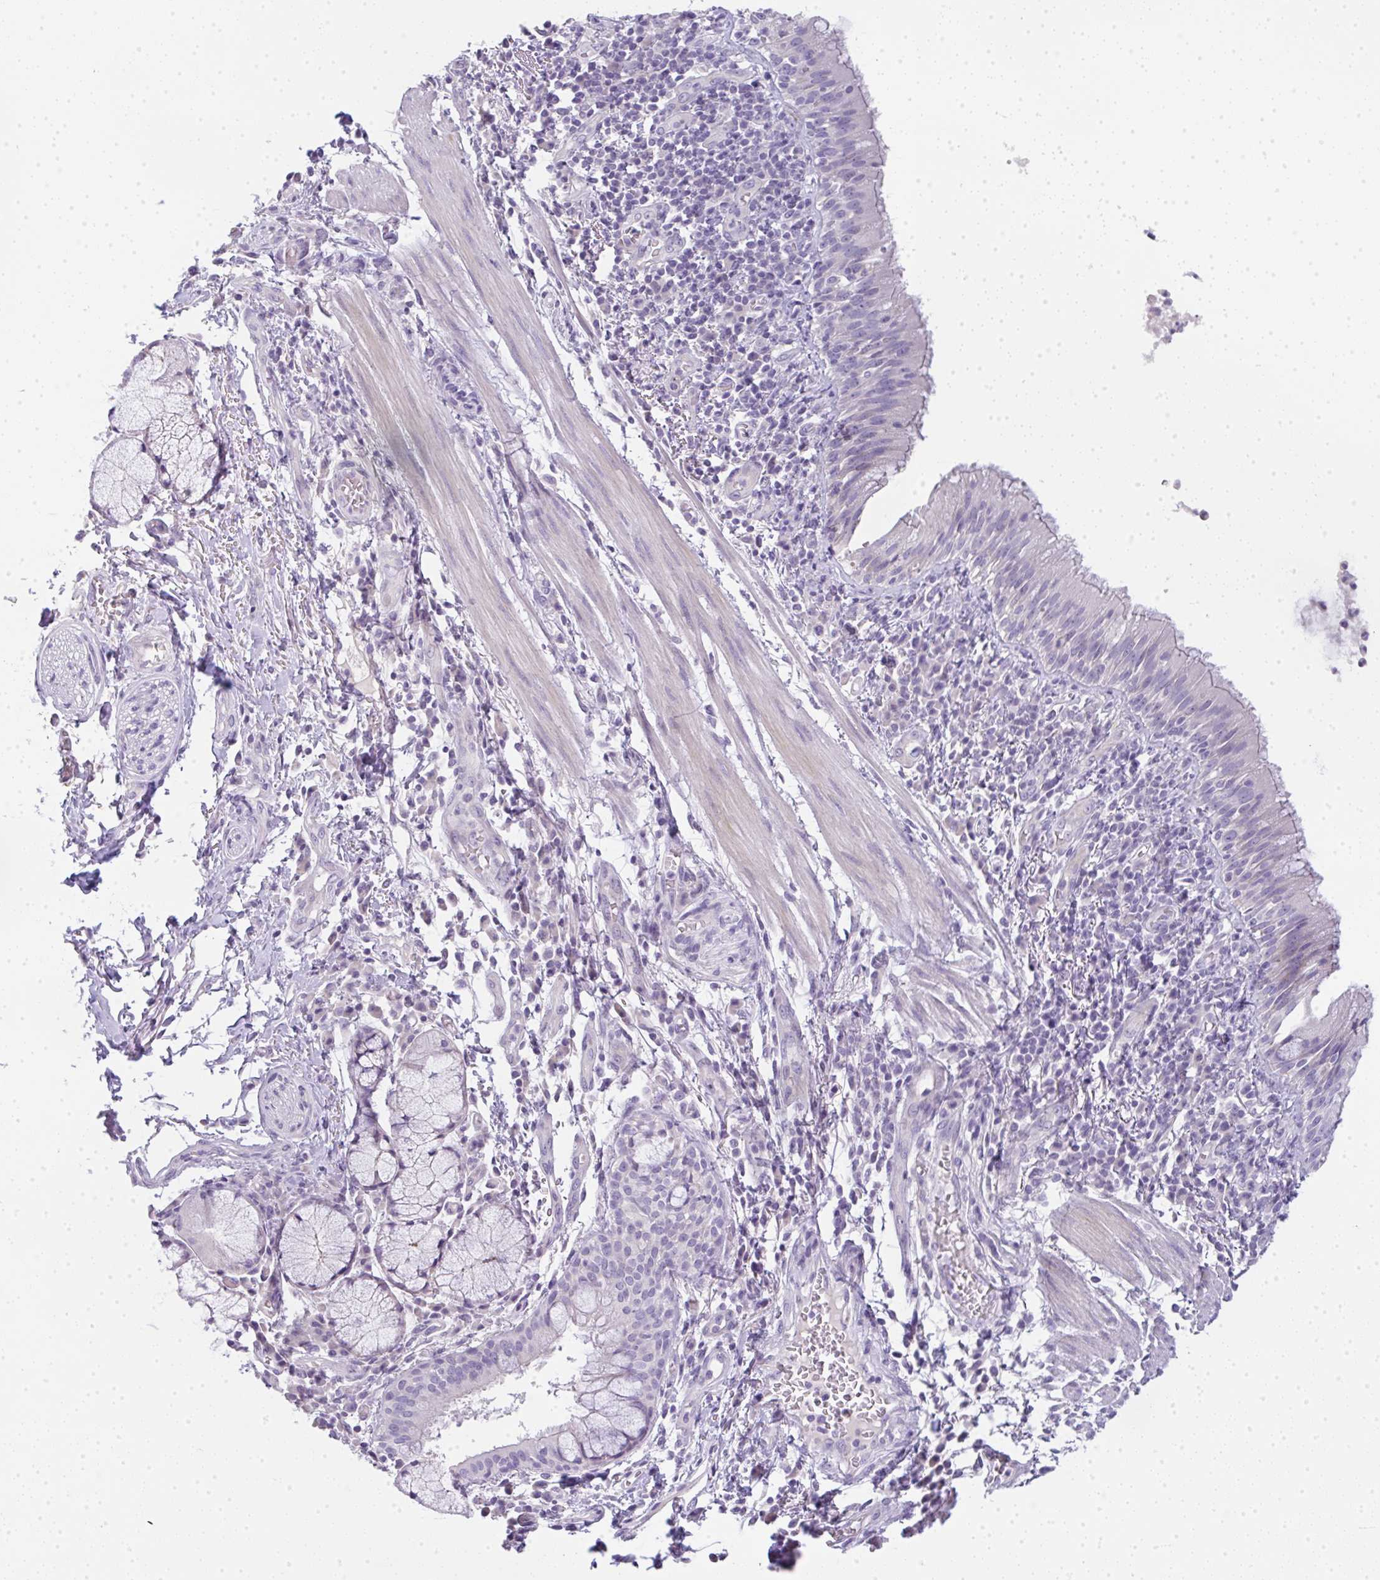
{"staining": {"intensity": "weak", "quantity": "25%-75%", "location": "cytoplasmic/membranous"}, "tissue": "bronchus", "cell_type": "Respiratory epithelial cells", "image_type": "normal", "snomed": [{"axis": "morphology", "description": "Normal tissue, NOS"}, {"axis": "topography", "description": "Cartilage tissue"}, {"axis": "topography", "description": "Bronchus"}], "caption": "There is low levels of weak cytoplasmic/membranous expression in respiratory epithelial cells of unremarkable bronchus, as demonstrated by immunohistochemical staining (brown color).", "gene": "LPAR4", "patient": {"sex": "male", "age": 56}}